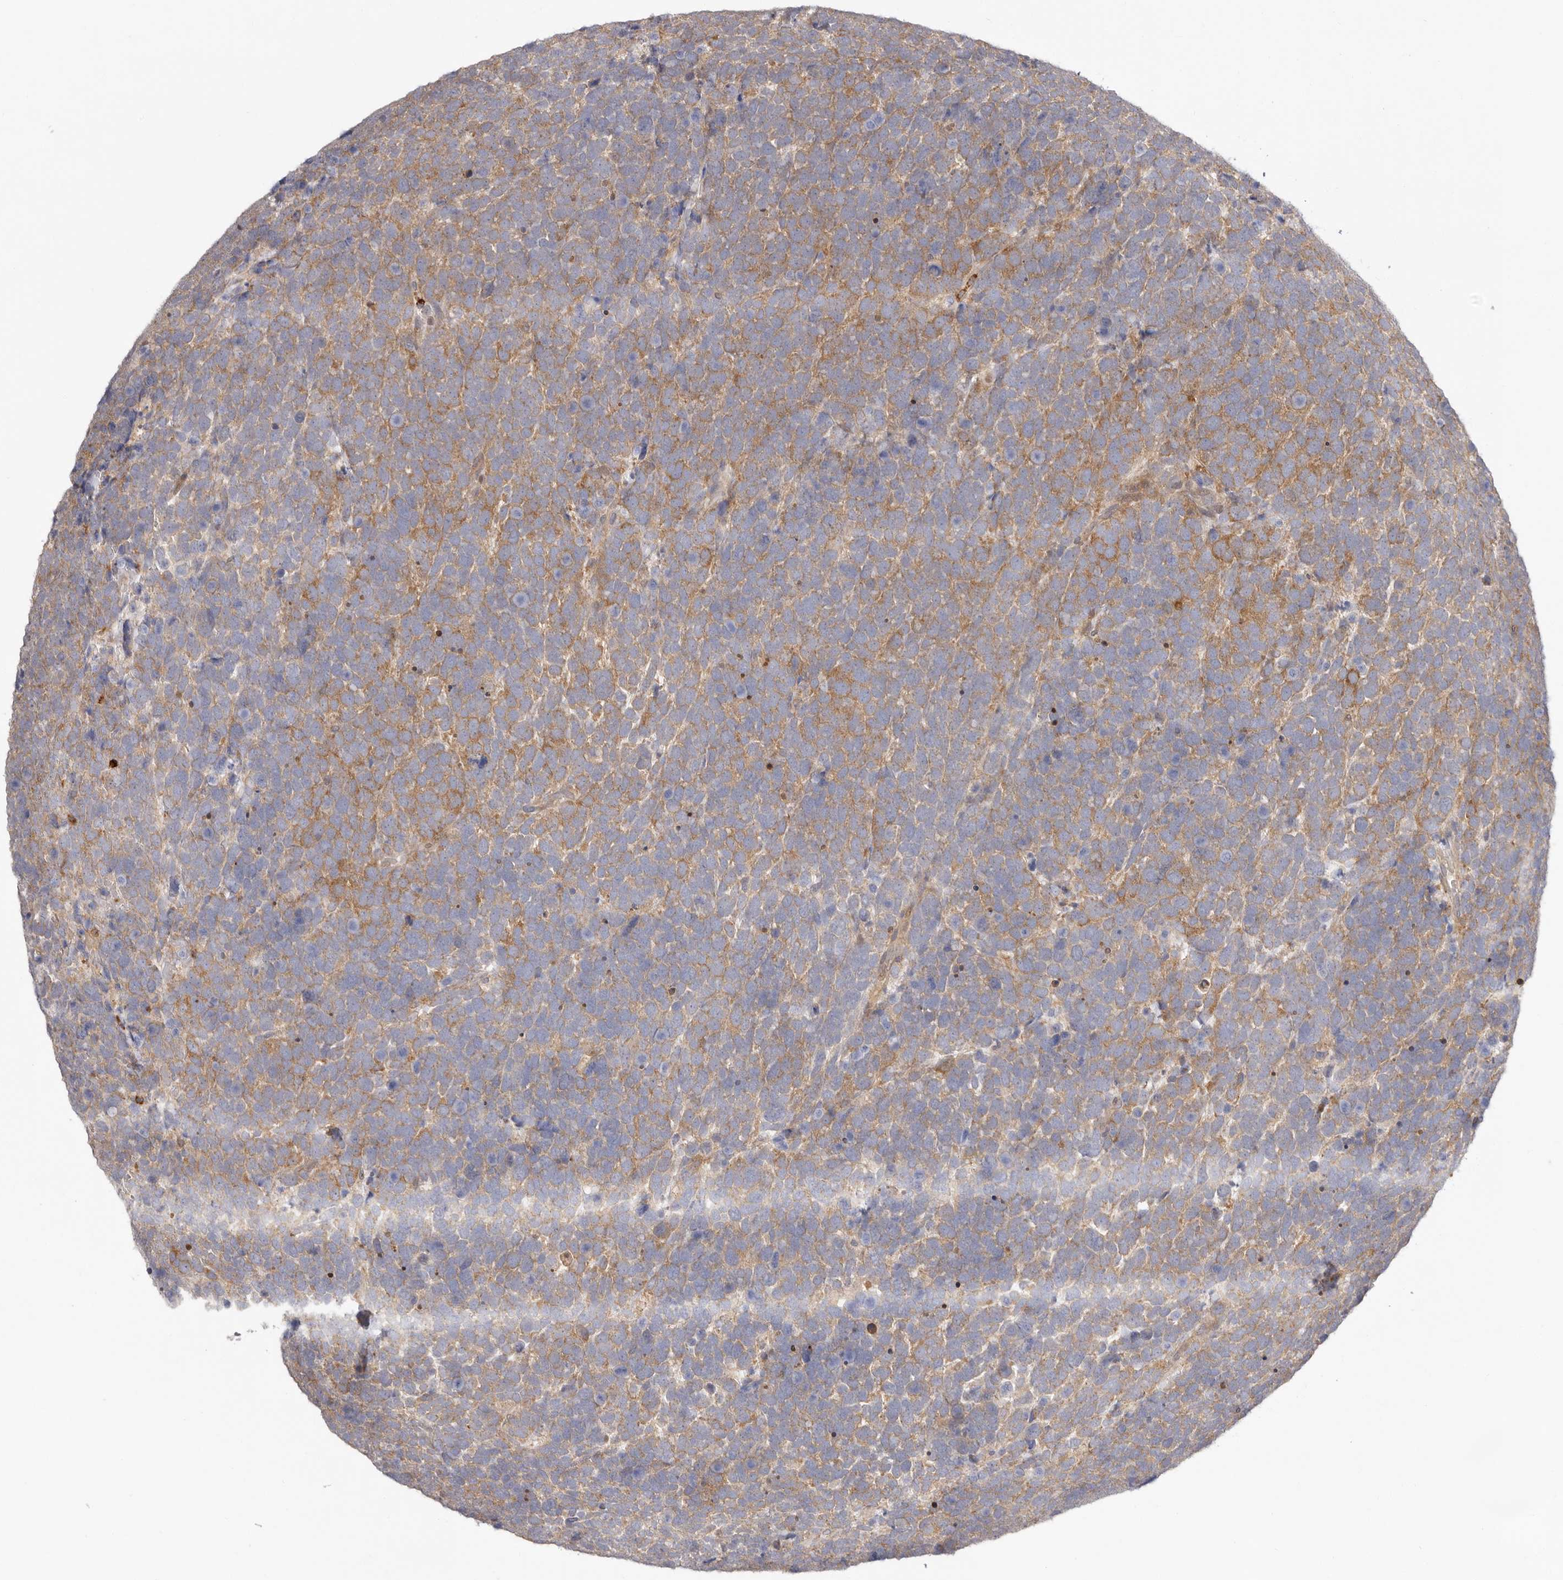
{"staining": {"intensity": "moderate", "quantity": "25%-75%", "location": "cytoplasmic/membranous"}, "tissue": "urothelial cancer", "cell_type": "Tumor cells", "image_type": "cancer", "snomed": [{"axis": "morphology", "description": "Urothelial carcinoma, High grade"}, {"axis": "topography", "description": "Urinary bladder"}], "caption": "Protein staining of urothelial carcinoma (high-grade) tissue reveals moderate cytoplasmic/membranous staining in approximately 25%-75% of tumor cells.", "gene": "MSRB2", "patient": {"sex": "female", "age": 82}}